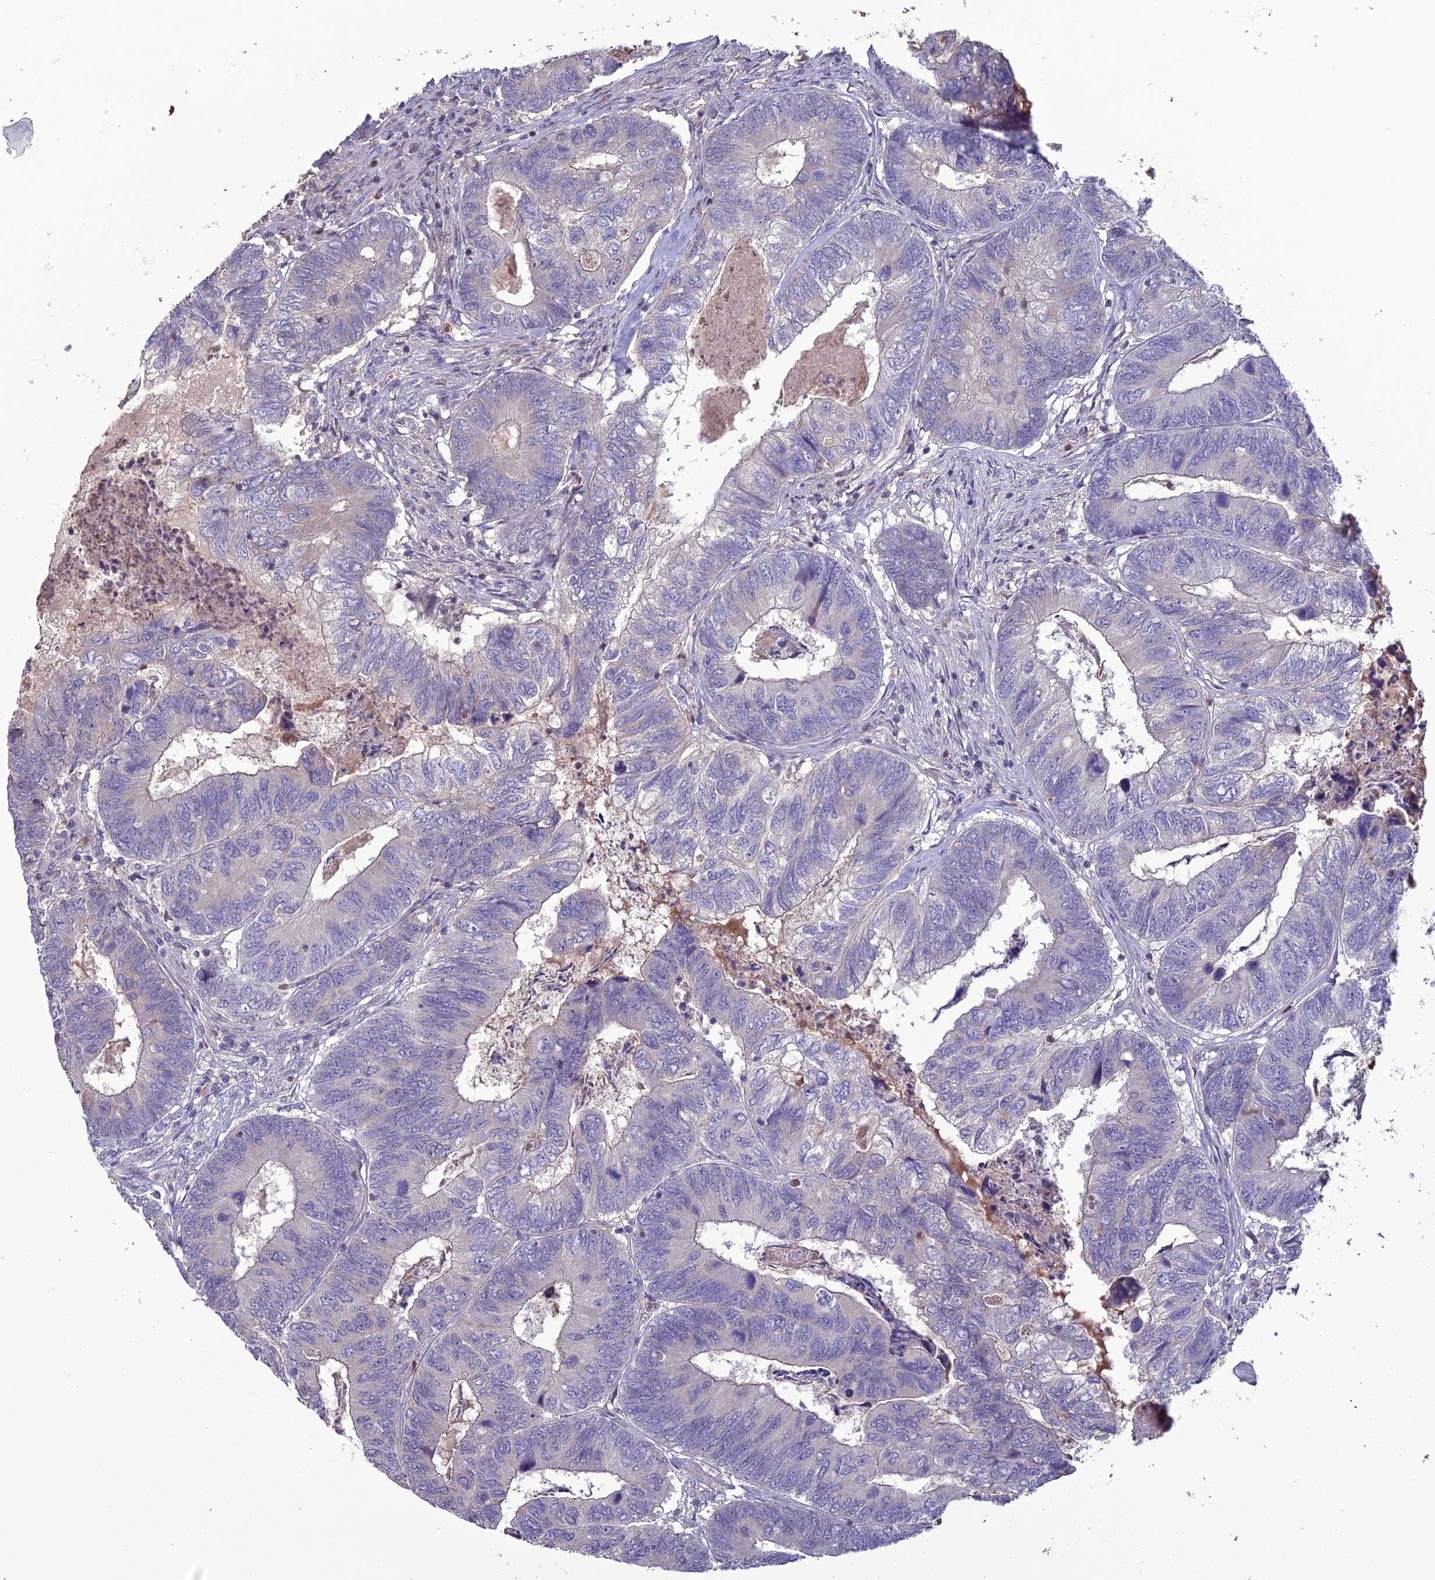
{"staining": {"intensity": "negative", "quantity": "none", "location": "none"}, "tissue": "colorectal cancer", "cell_type": "Tumor cells", "image_type": "cancer", "snomed": [{"axis": "morphology", "description": "Adenocarcinoma, NOS"}, {"axis": "topography", "description": "Colon"}], "caption": "Colorectal cancer (adenocarcinoma) was stained to show a protein in brown. There is no significant expression in tumor cells.", "gene": "C2orf76", "patient": {"sex": "female", "age": 67}}